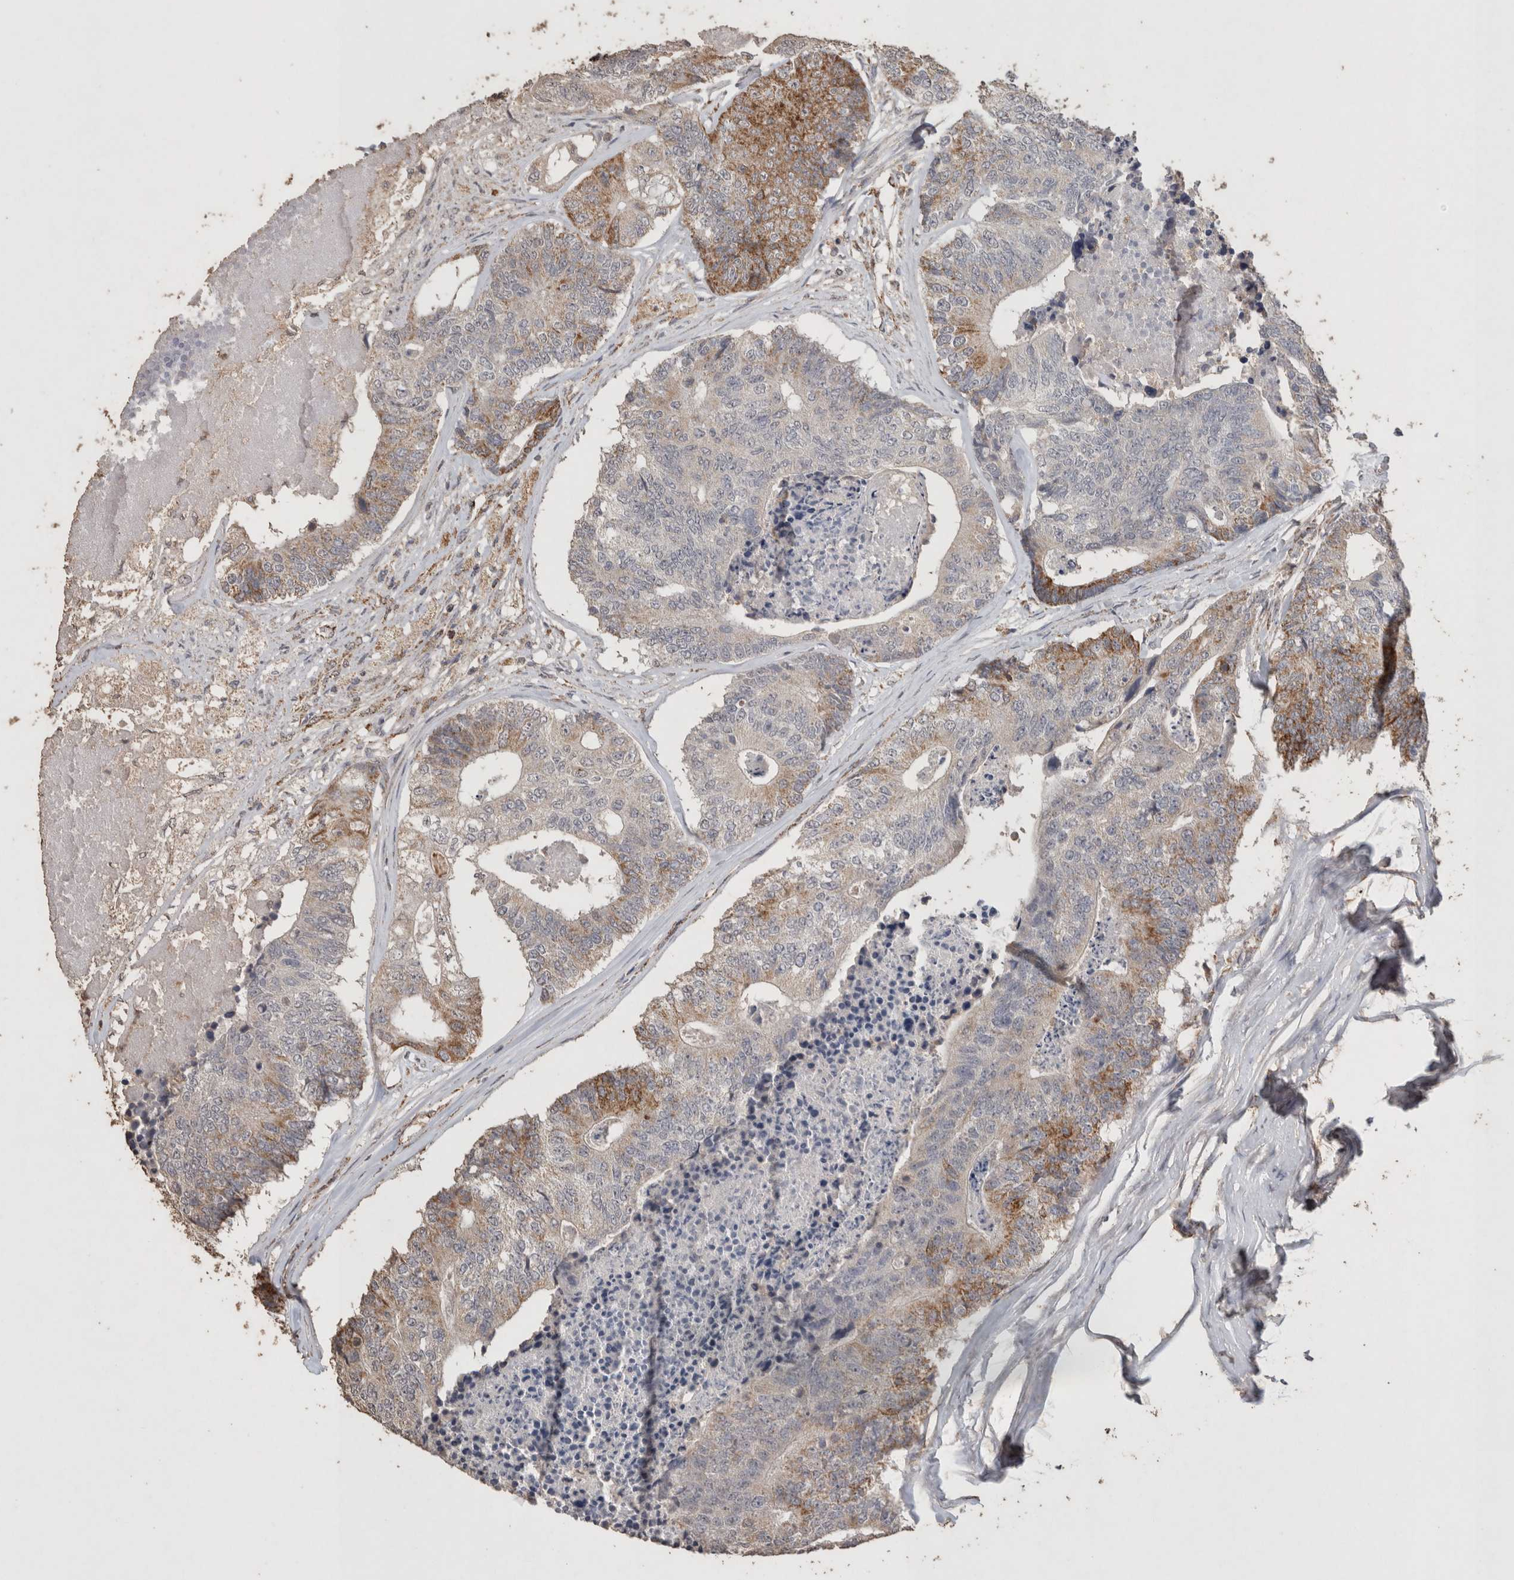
{"staining": {"intensity": "moderate", "quantity": "25%-75%", "location": "cytoplasmic/membranous"}, "tissue": "colorectal cancer", "cell_type": "Tumor cells", "image_type": "cancer", "snomed": [{"axis": "morphology", "description": "Adenocarcinoma, NOS"}, {"axis": "topography", "description": "Colon"}], "caption": "Protein expression analysis of human colorectal cancer reveals moderate cytoplasmic/membranous expression in approximately 25%-75% of tumor cells.", "gene": "ACADM", "patient": {"sex": "female", "age": 67}}